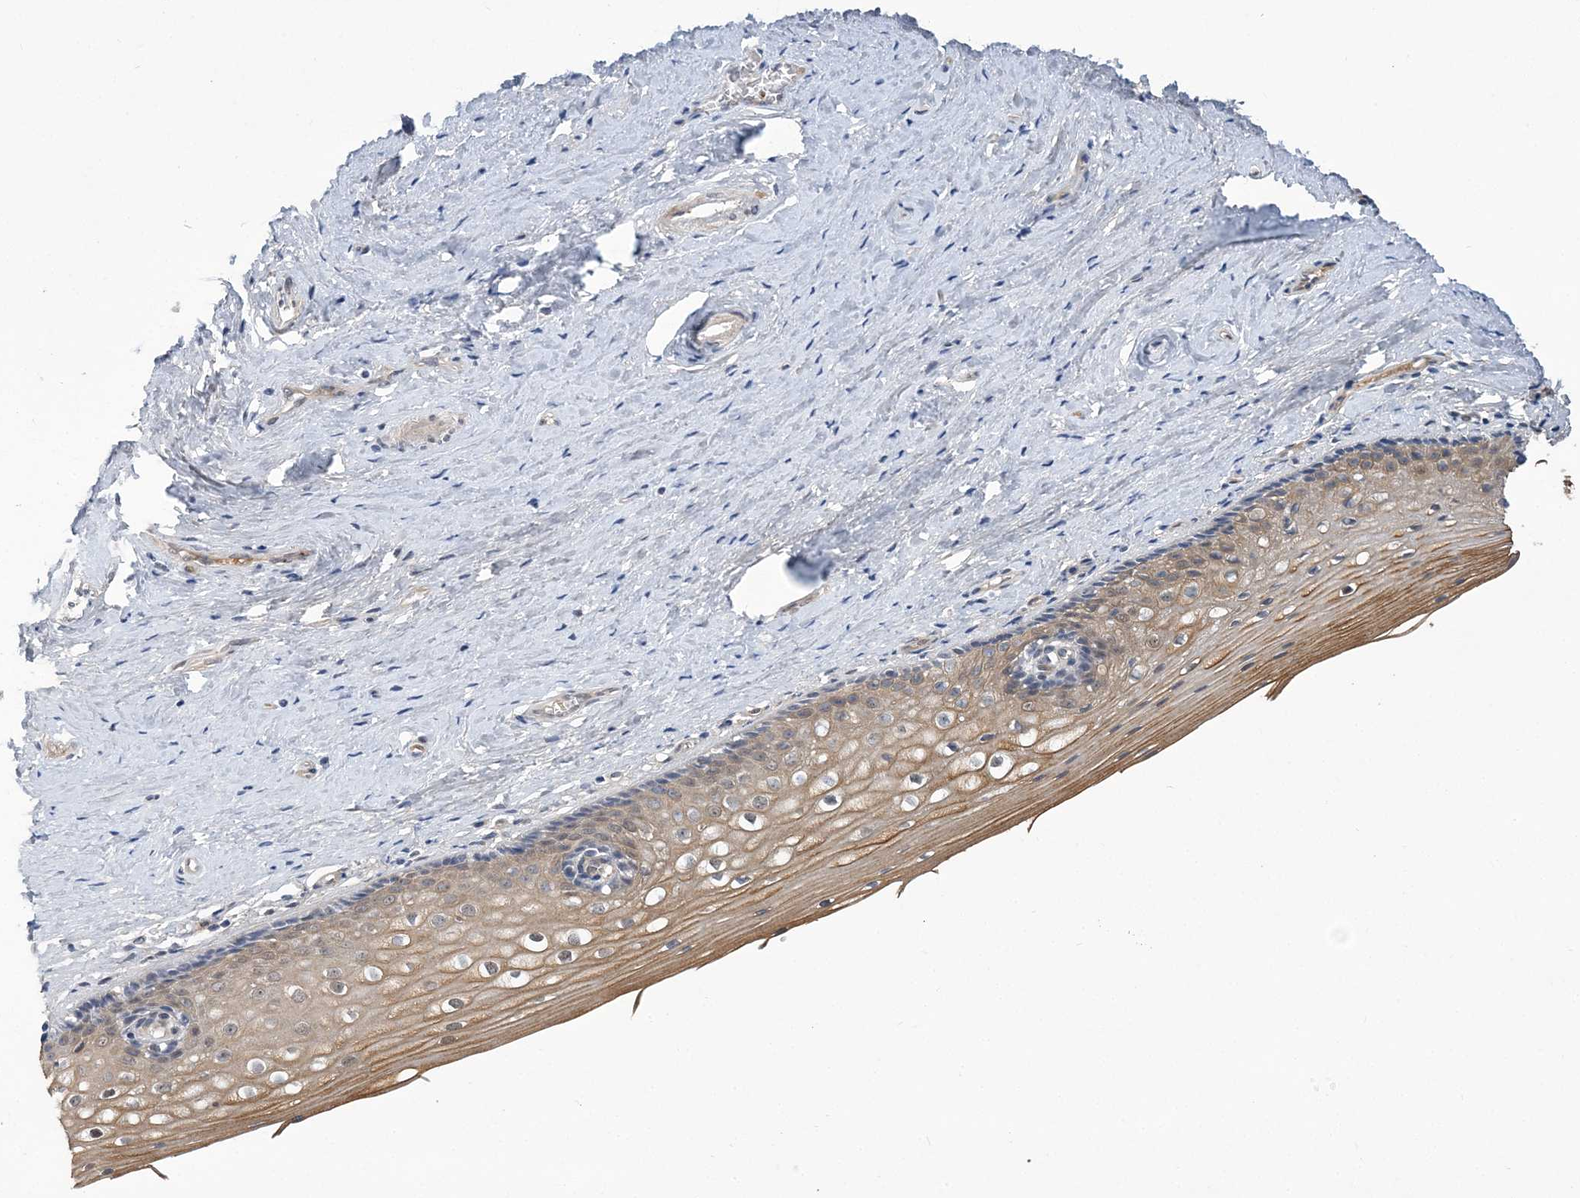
{"staining": {"intensity": "moderate", "quantity": "<25%", "location": "cytoplasmic/membranous"}, "tissue": "vagina", "cell_type": "Squamous epithelial cells", "image_type": "normal", "snomed": [{"axis": "morphology", "description": "Normal tissue, NOS"}, {"axis": "topography", "description": "Vagina"}], "caption": "DAB immunohistochemical staining of normal human vagina demonstrates moderate cytoplasmic/membranous protein staining in about <25% of squamous epithelial cells. The protein of interest is shown in brown color, while the nuclei are stained blue.", "gene": "FAM217A", "patient": {"sex": "female", "age": 46}}